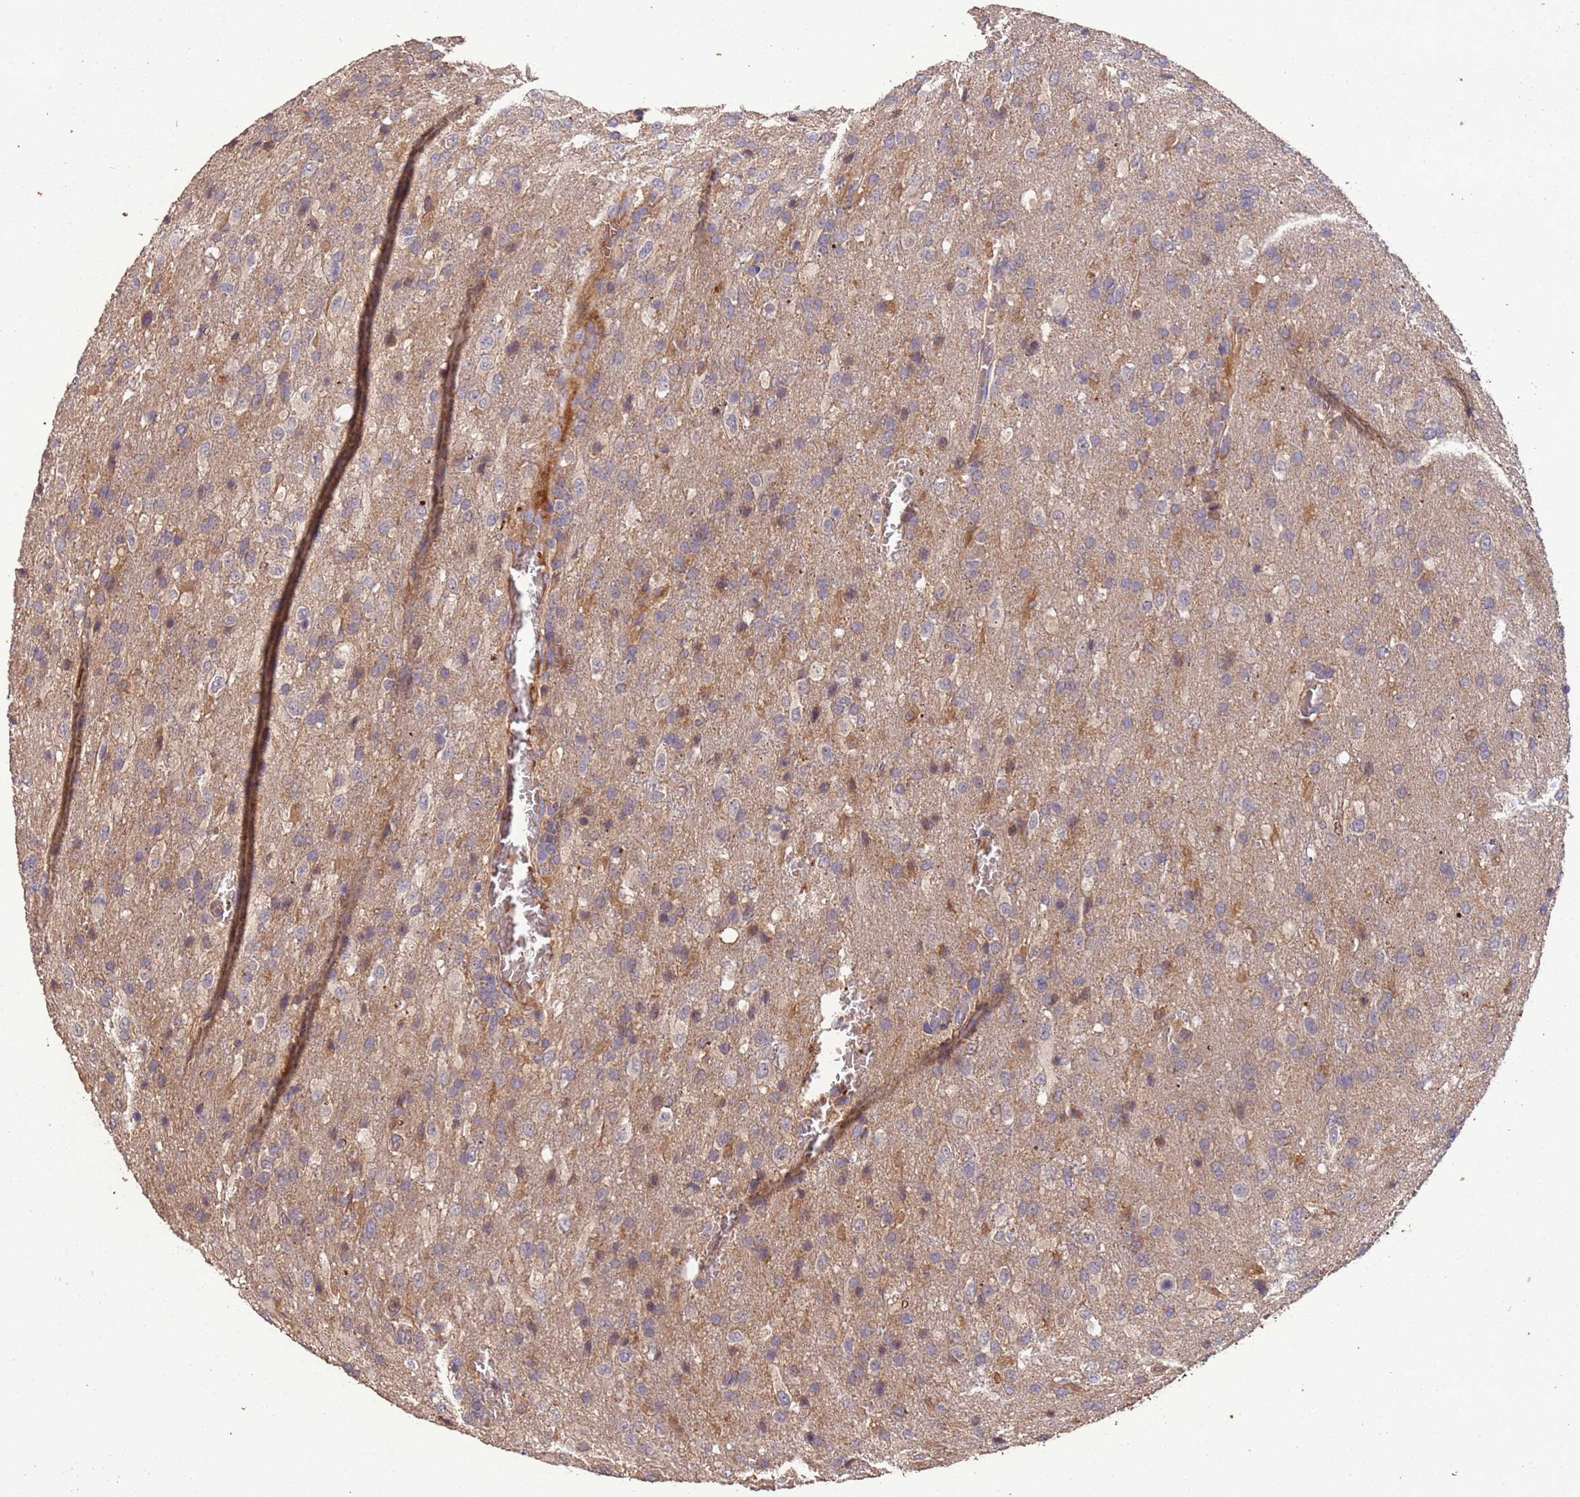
{"staining": {"intensity": "weak", "quantity": "25%-75%", "location": "cytoplasmic/membranous"}, "tissue": "glioma", "cell_type": "Tumor cells", "image_type": "cancer", "snomed": [{"axis": "morphology", "description": "Glioma, malignant, High grade"}, {"axis": "topography", "description": "Brain"}], "caption": "About 25%-75% of tumor cells in glioma show weak cytoplasmic/membranous protein positivity as visualized by brown immunohistochemical staining.", "gene": "CCDC184", "patient": {"sex": "female", "age": 74}}